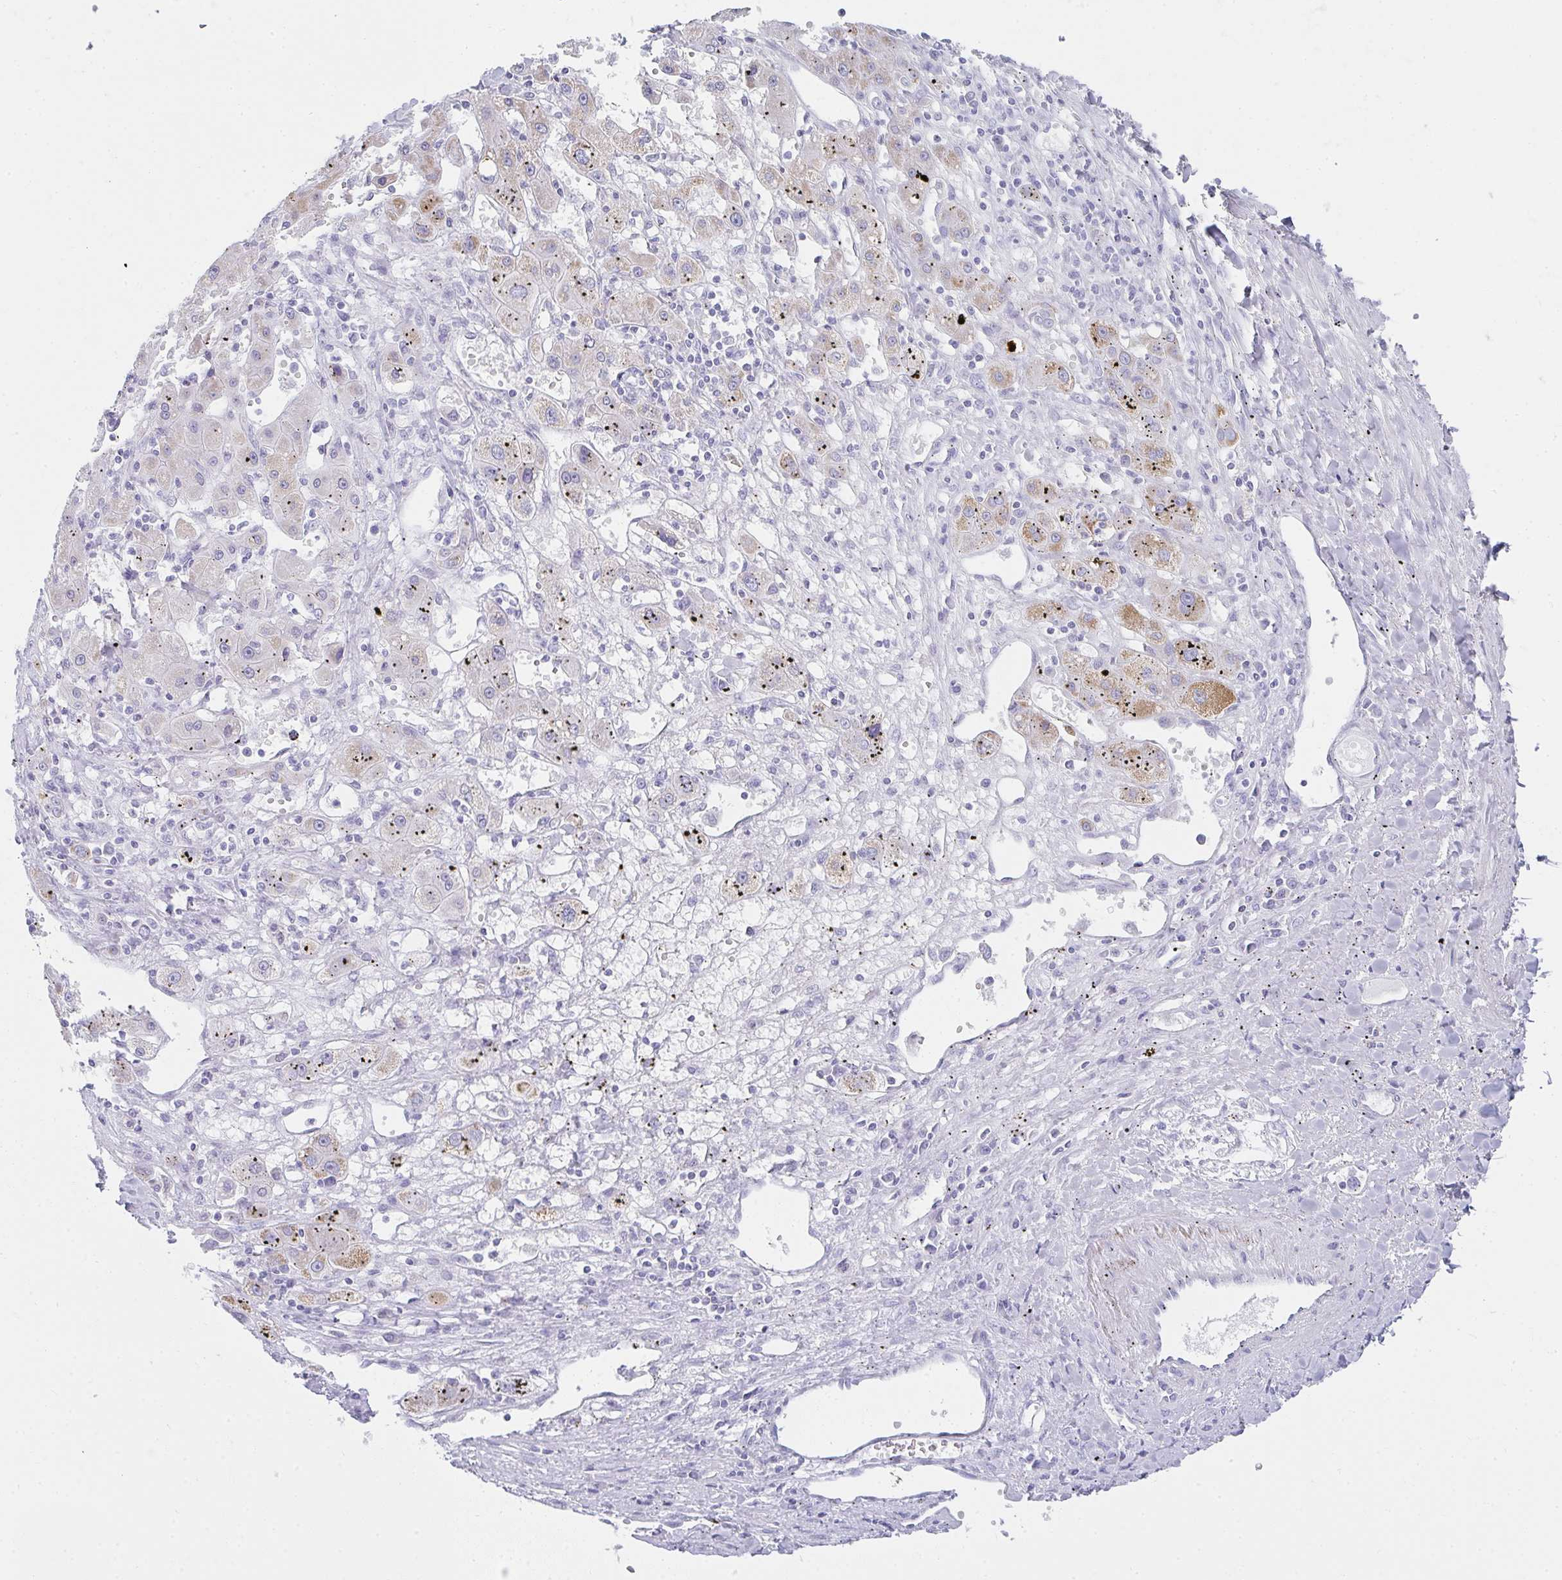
{"staining": {"intensity": "negative", "quantity": "none", "location": "none"}, "tissue": "liver cancer", "cell_type": "Tumor cells", "image_type": "cancer", "snomed": [{"axis": "morphology", "description": "Carcinoma, Hepatocellular, NOS"}, {"axis": "topography", "description": "Liver"}], "caption": "DAB immunohistochemical staining of human liver hepatocellular carcinoma displays no significant expression in tumor cells. Nuclei are stained in blue.", "gene": "RLF", "patient": {"sex": "male", "age": 72}}